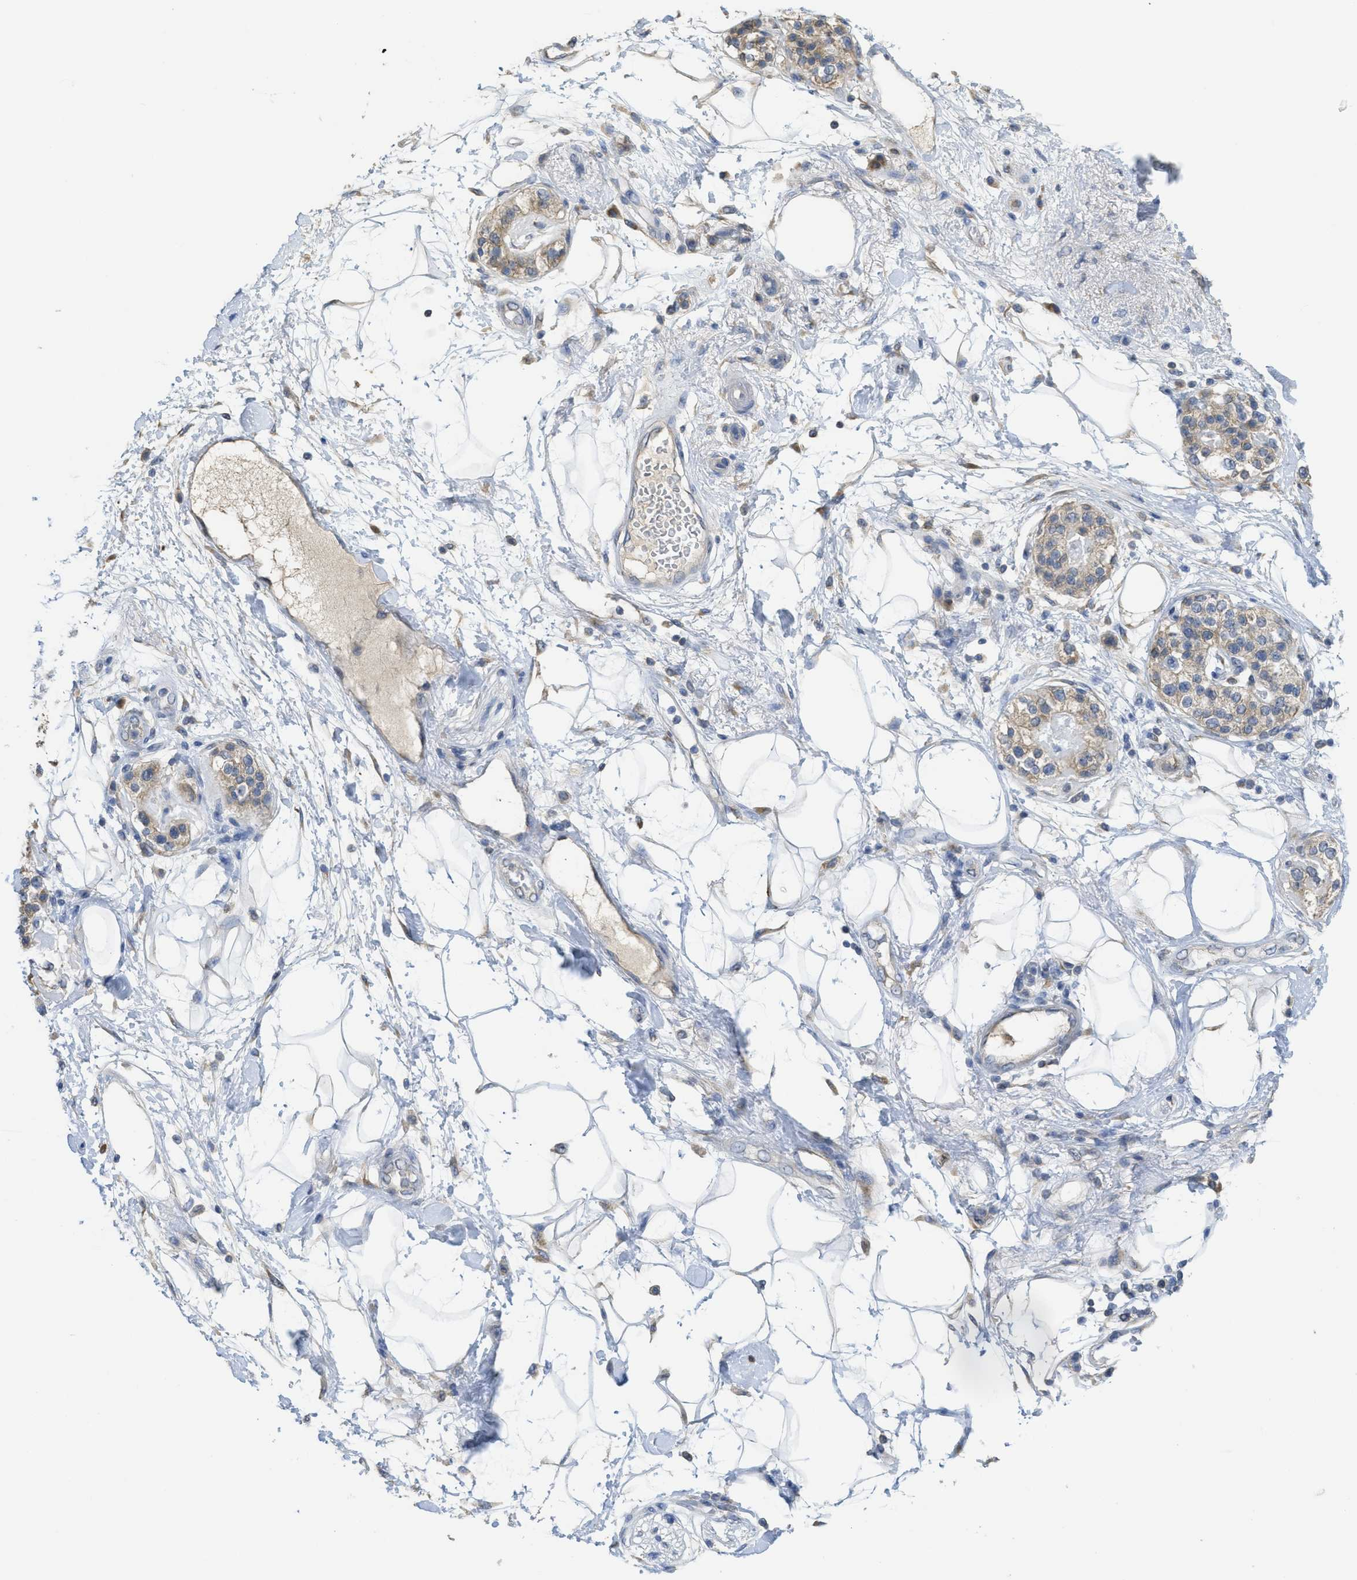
{"staining": {"intensity": "negative", "quantity": "none", "location": "none"}, "tissue": "adipose tissue", "cell_type": "Adipocytes", "image_type": "normal", "snomed": [{"axis": "morphology", "description": "Normal tissue, NOS"}, {"axis": "morphology", "description": "Adenocarcinoma, NOS"}, {"axis": "topography", "description": "Duodenum"}, {"axis": "topography", "description": "Peripheral nerve tissue"}], "caption": "This is an immunohistochemistry (IHC) image of unremarkable human adipose tissue. There is no positivity in adipocytes.", "gene": "SFXN2", "patient": {"sex": "female", "age": 60}}